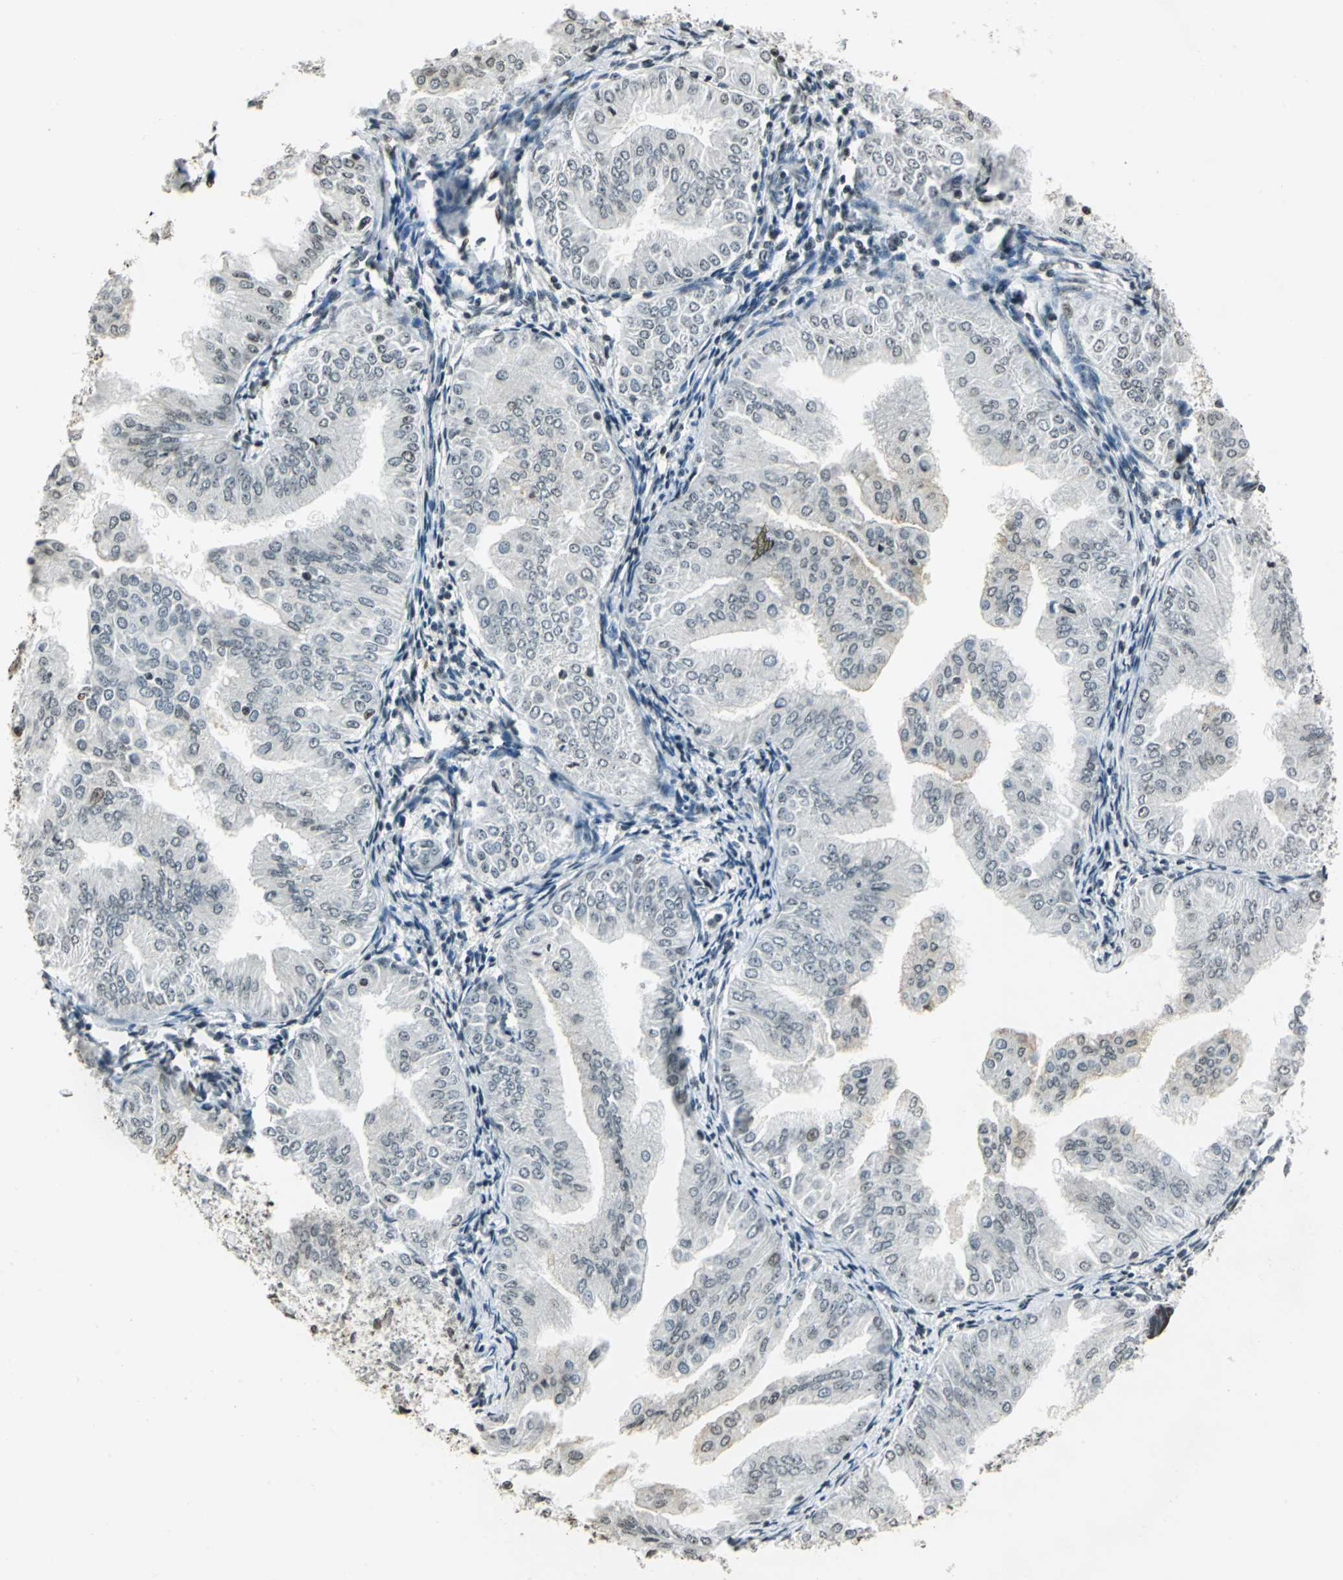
{"staining": {"intensity": "negative", "quantity": "none", "location": "none"}, "tissue": "endometrial cancer", "cell_type": "Tumor cells", "image_type": "cancer", "snomed": [{"axis": "morphology", "description": "Adenocarcinoma, NOS"}, {"axis": "topography", "description": "Endometrium"}], "caption": "Tumor cells show no significant staining in endometrial cancer.", "gene": "MCM4", "patient": {"sex": "female", "age": 53}}